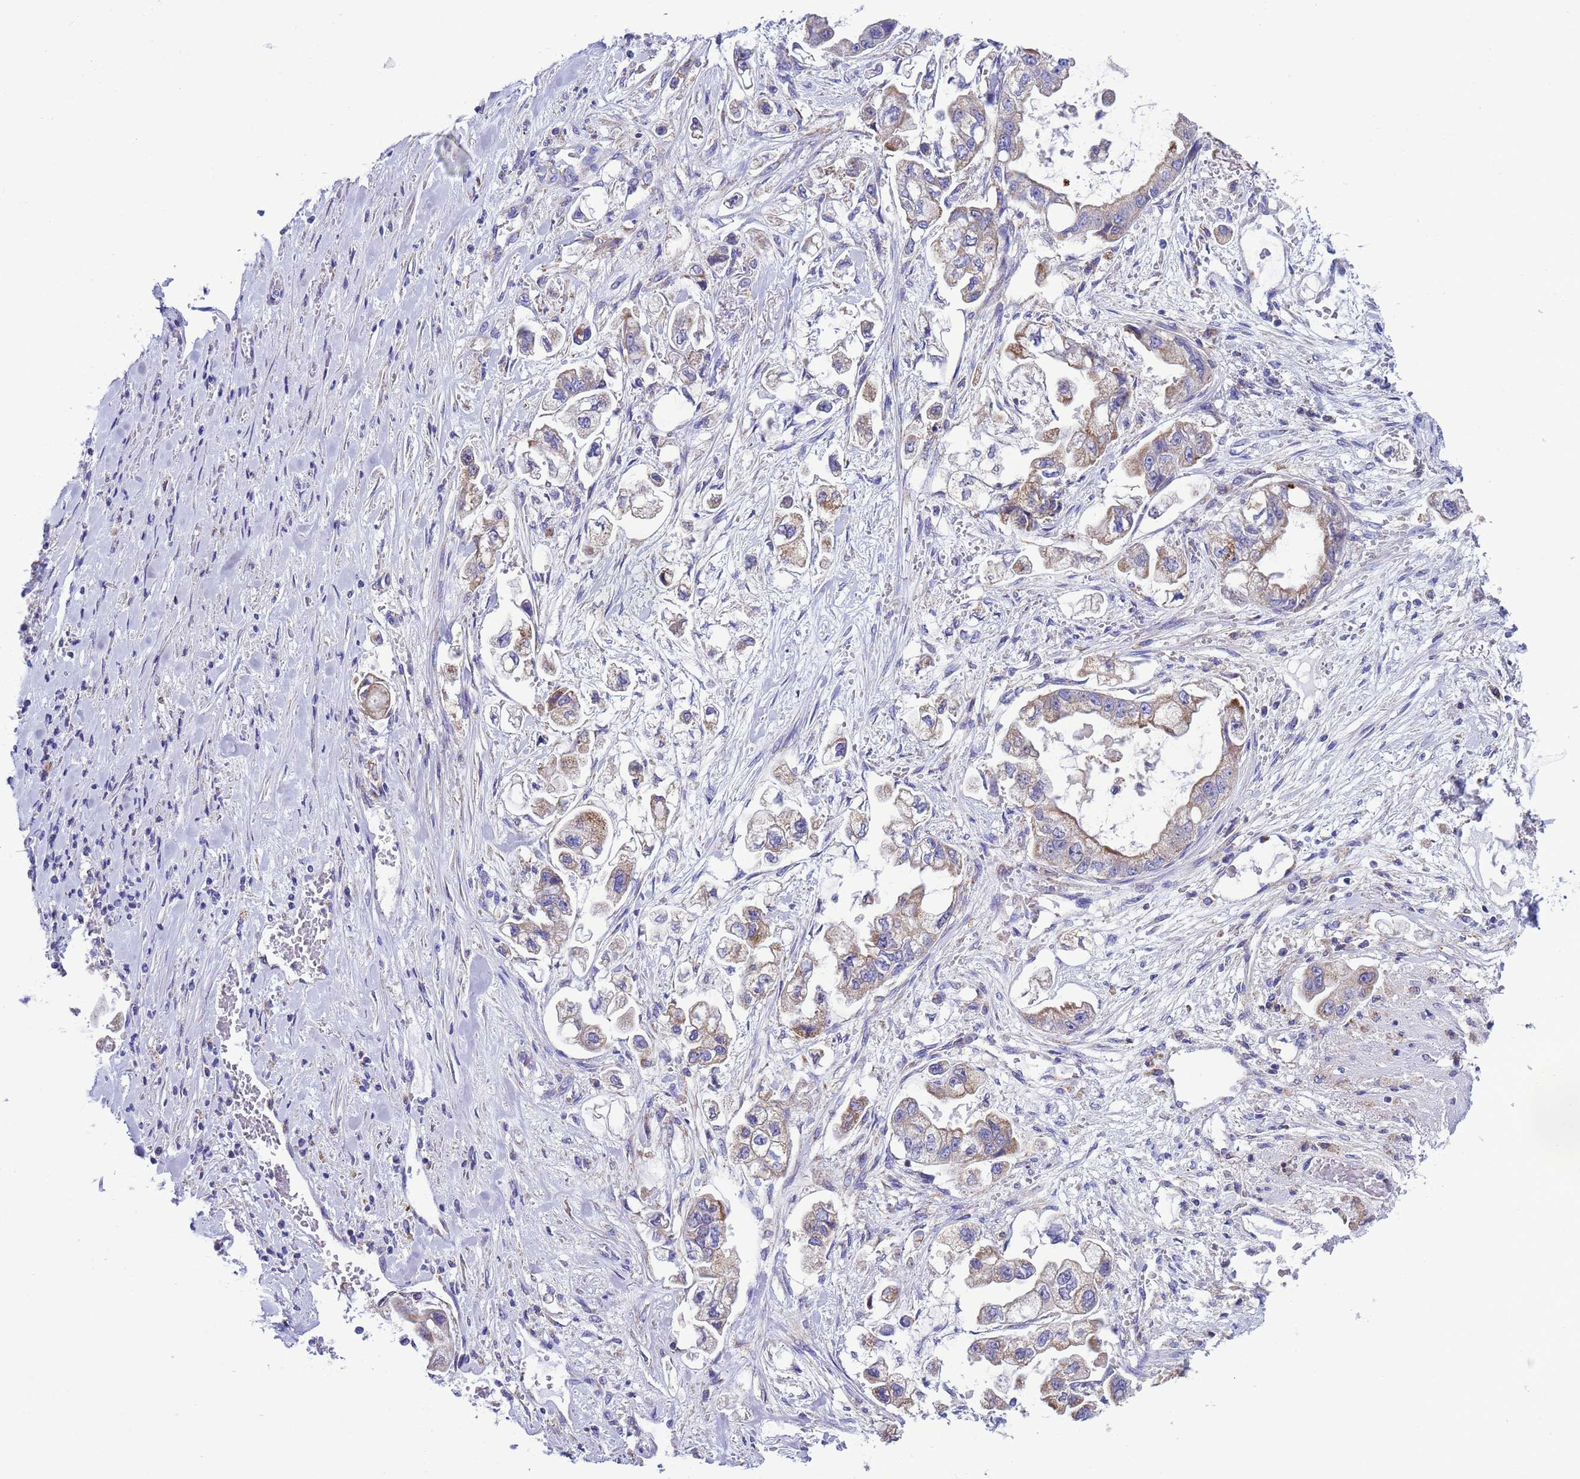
{"staining": {"intensity": "weak", "quantity": "25%-75%", "location": "cytoplasmic/membranous"}, "tissue": "stomach cancer", "cell_type": "Tumor cells", "image_type": "cancer", "snomed": [{"axis": "morphology", "description": "Adenocarcinoma, NOS"}, {"axis": "topography", "description": "Stomach"}], "caption": "The histopathology image shows staining of stomach cancer (adenocarcinoma), revealing weak cytoplasmic/membranous protein staining (brown color) within tumor cells.", "gene": "CCDC191", "patient": {"sex": "male", "age": 62}}